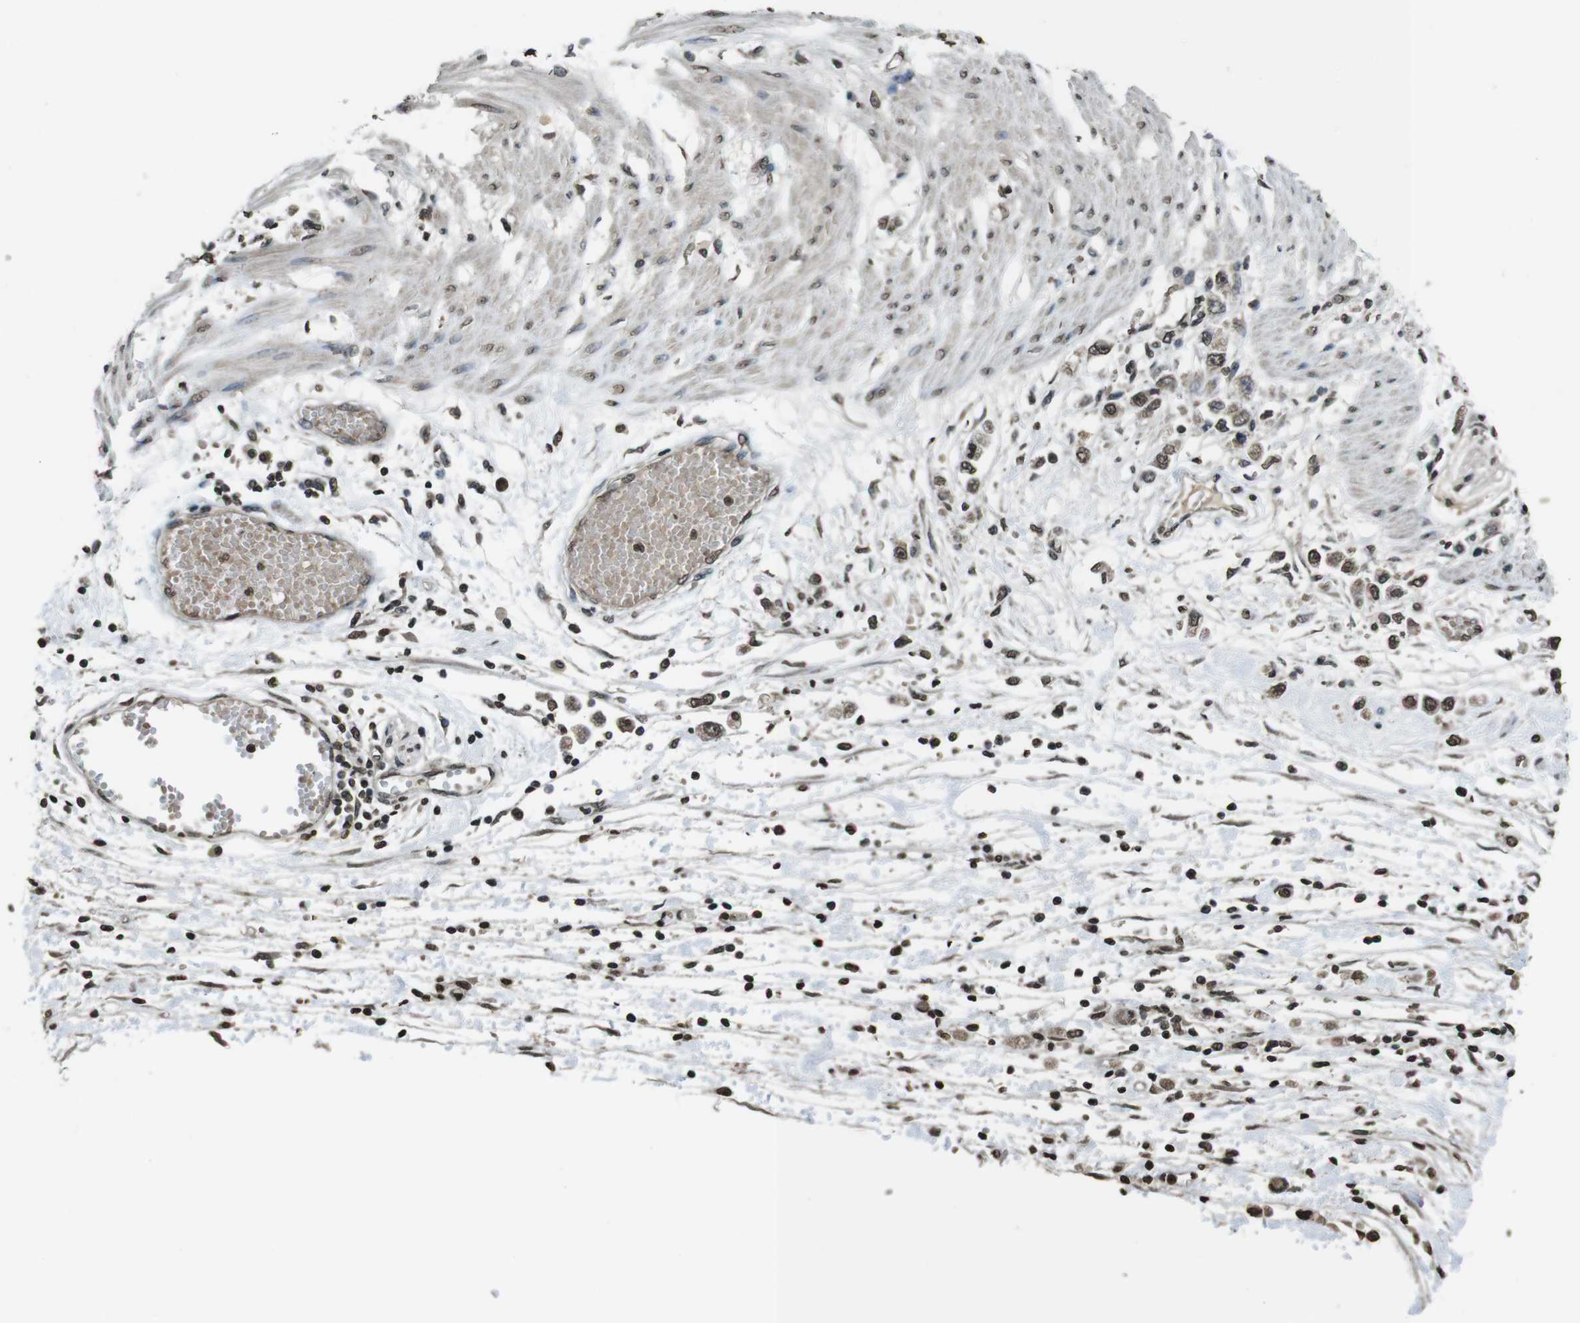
{"staining": {"intensity": "moderate", "quantity": ">75%", "location": "nuclear"}, "tissue": "stomach cancer", "cell_type": "Tumor cells", "image_type": "cancer", "snomed": [{"axis": "morphology", "description": "Adenocarcinoma, NOS"}, {"axis": "topography", "description": "Stomach"}], "caption": "A high-resolution photomicrograph shows IHC staining of stomach adenocarcinoma, which demonstrates moderate nuclear staining in about >75% of tumor cells.", "gene": "MAF", "patient": {"sex": "female", "age": 59}}